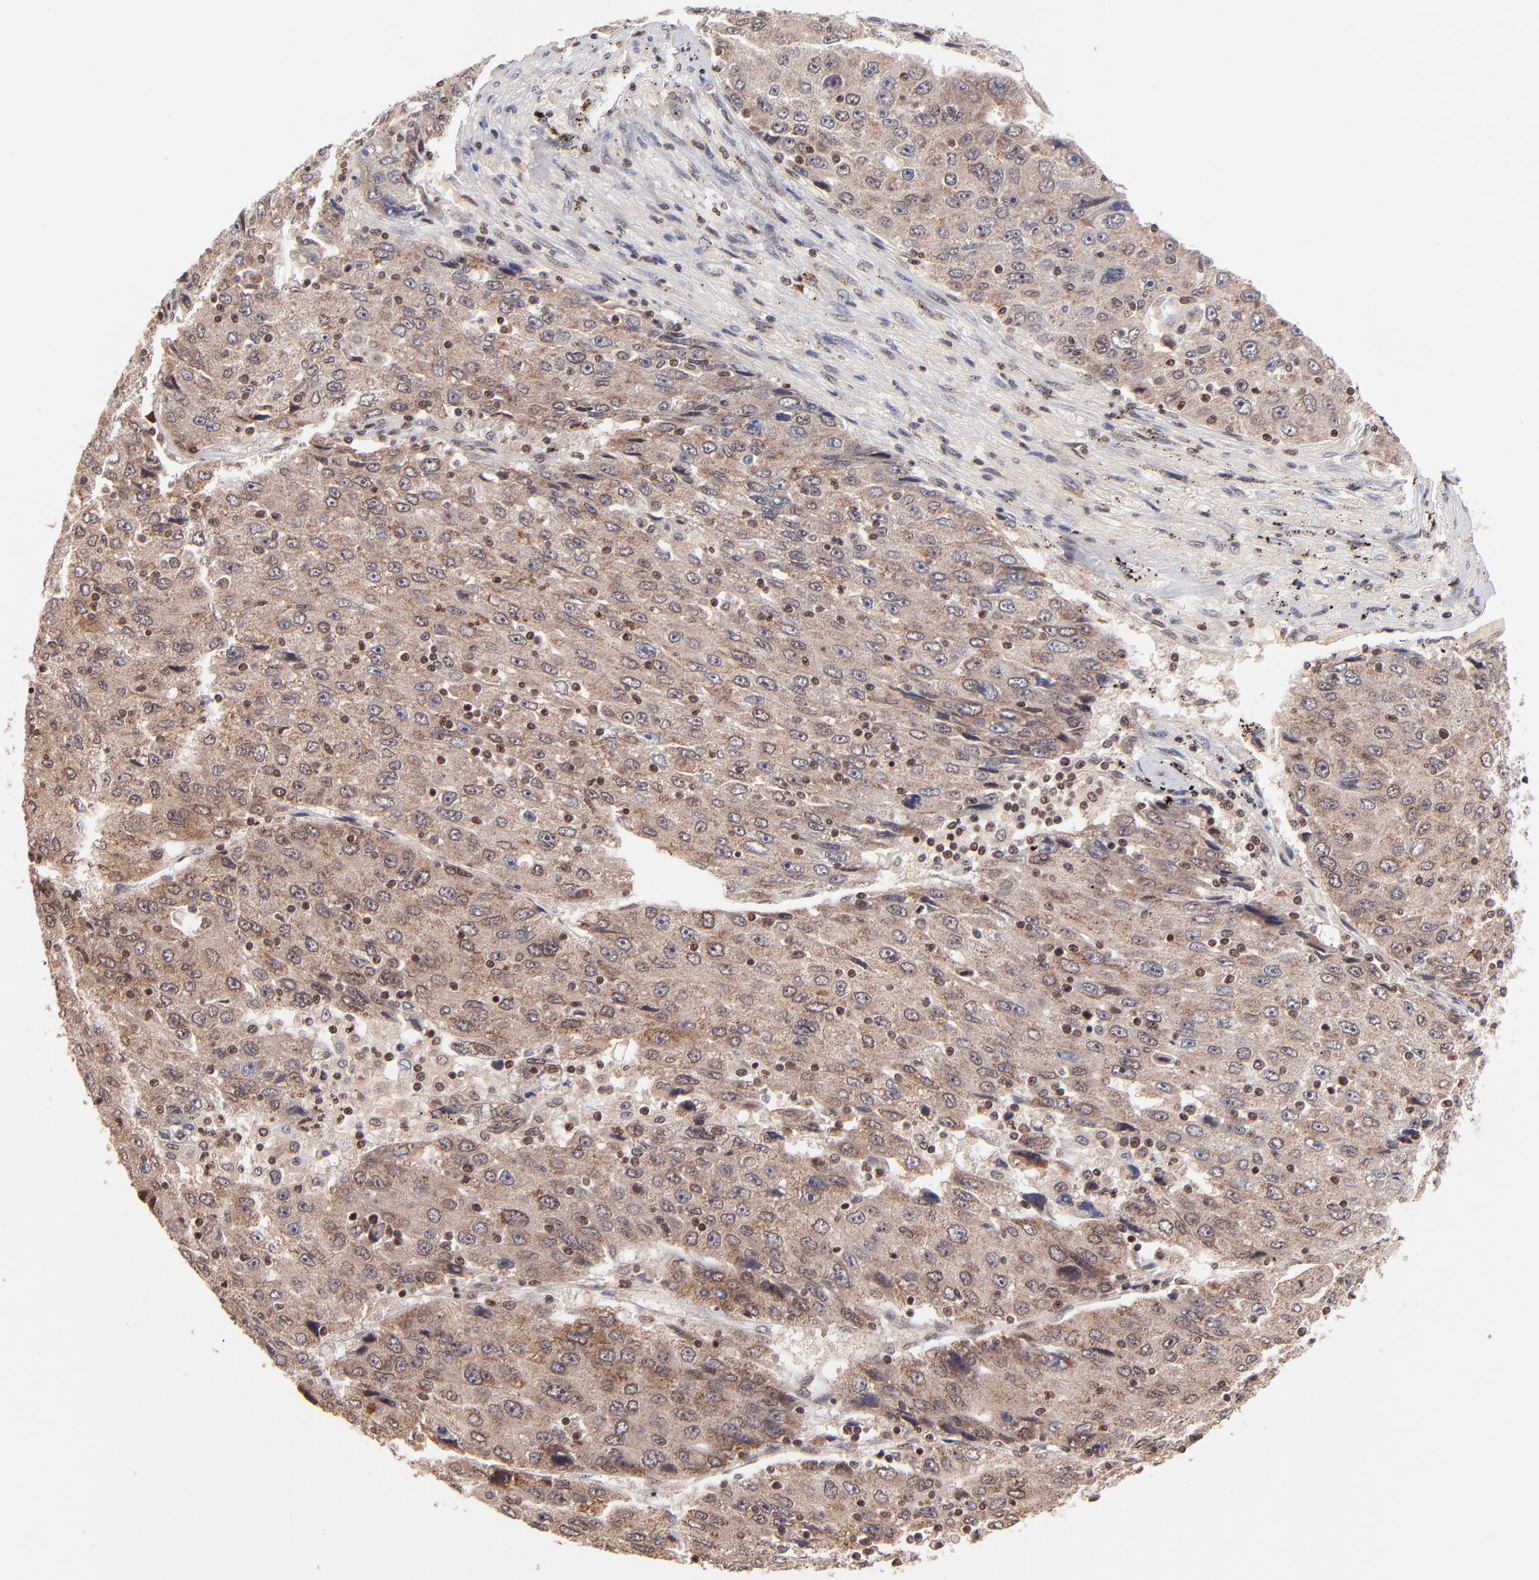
{"staining": {"intensity": "moderate", "quantity": ">75%", "location": "cytoplasmic/membranous"}, "tissue": "liver cancer", "cell_type": "Tumor cells", "image_type": "cancer", "snomed": [{"axis": "morphology", "description": "Carcinoma, Hepatocellular, NOS"}, {"axis": "topography", "description": "Liver"}], "caption": "There is medium levels of moderate cytoplasmic/membranous staining in tumor cells of liver cancer (hepatocellular carcinoma), as demonstrated by immunohistochemical staining (brown color).", "gene": "WDR25", "patient": {"sex": "male", "age": 49}}